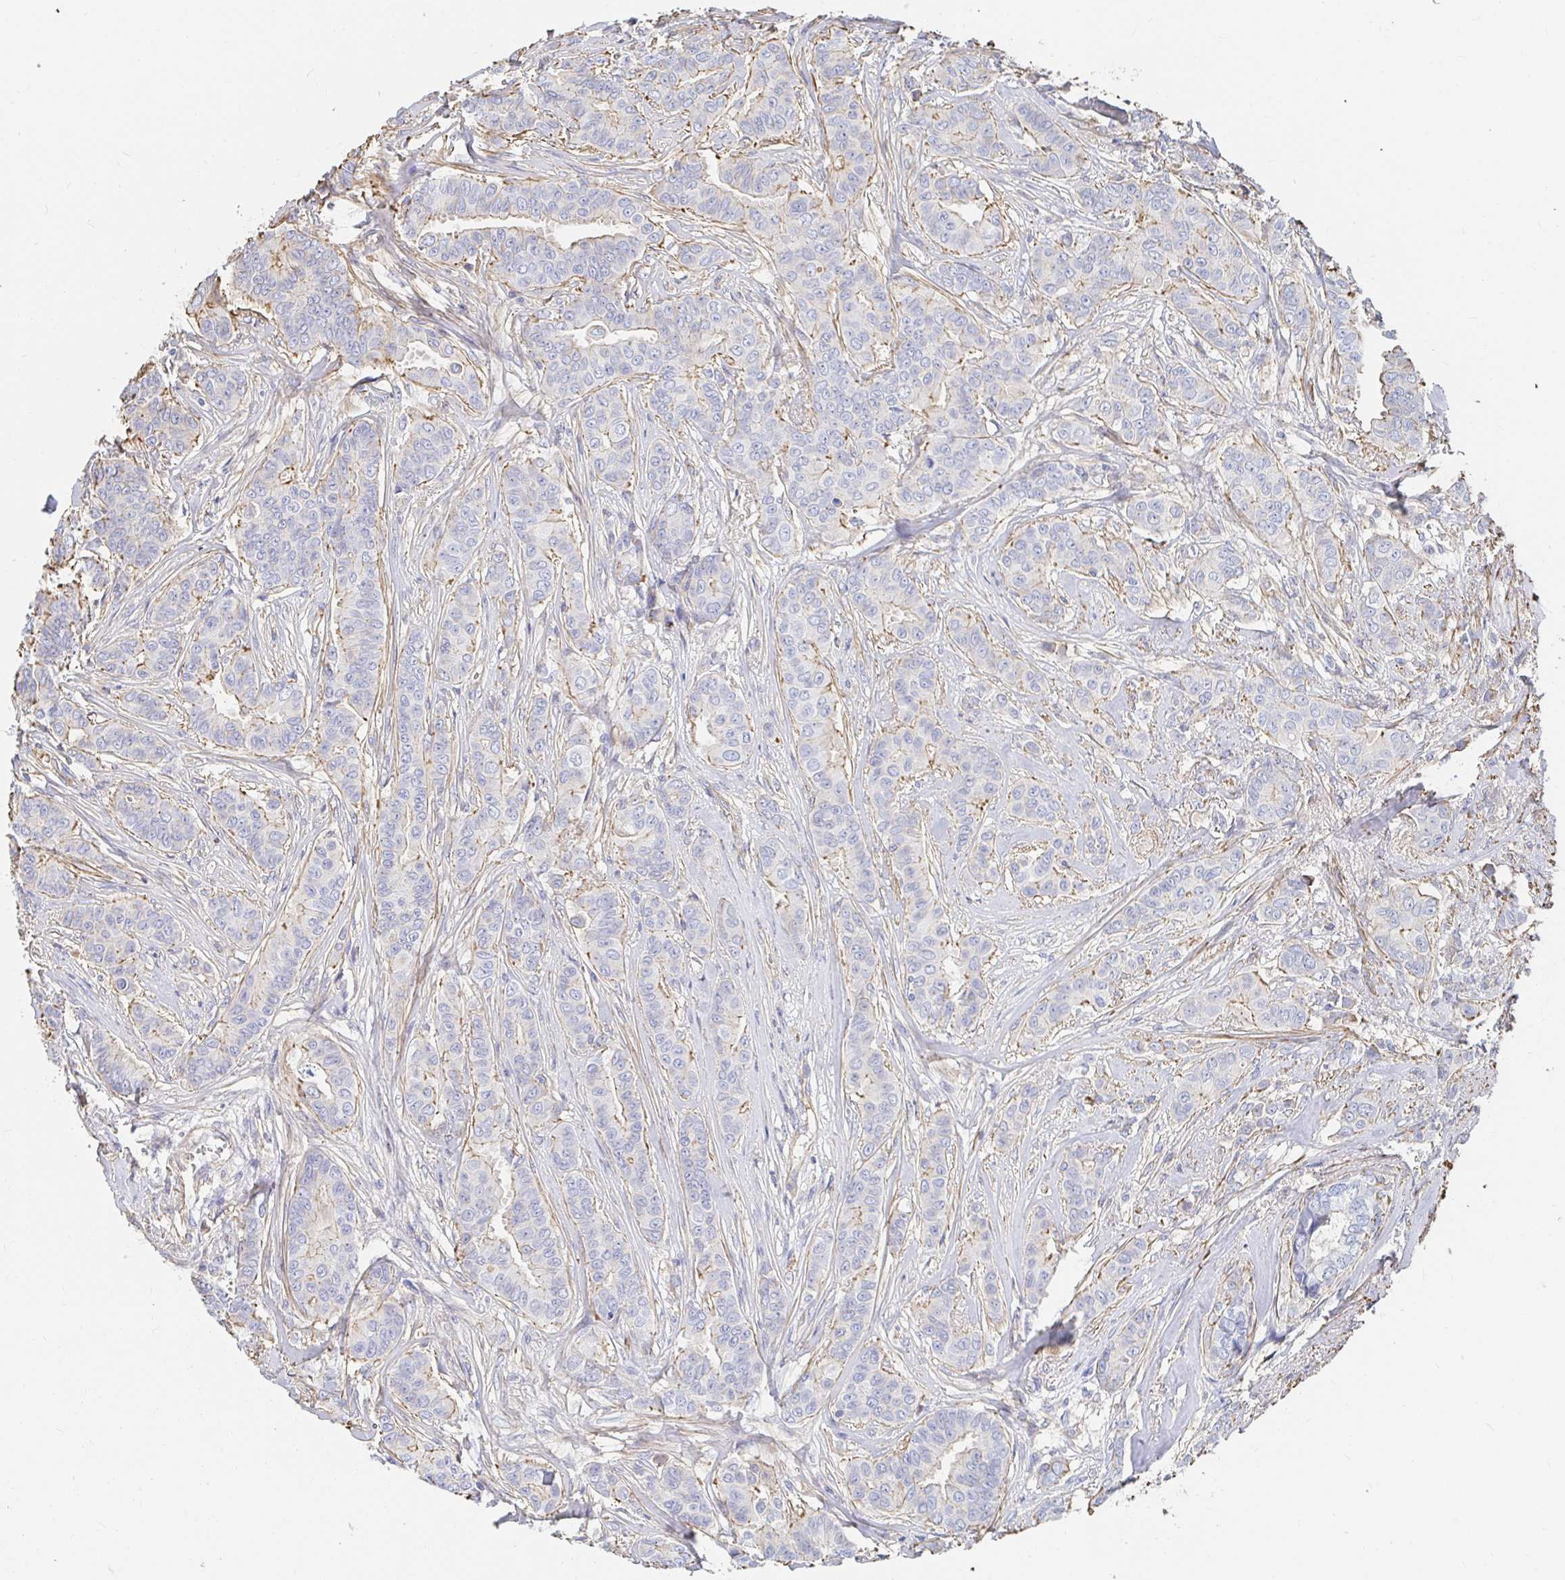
{"staining": {"intensity": "weak", "quantity": "<25%", "location": "cytoplasmic/membranous"}, "tissue": "breast cancer", "cell_type": "Tumor cells", "image_type": "cancer", "snomed": [{"axis": "morphology", "description": "Duct carcinoma"}, {"axis": "topography", "description": "Breast"}], "caption": "Immunohistochemical staining of human breast cancer displays no significant positivity in tumor cells.", "gene": "PTPN14", "patient": {"sex": "female", "age": 45}}